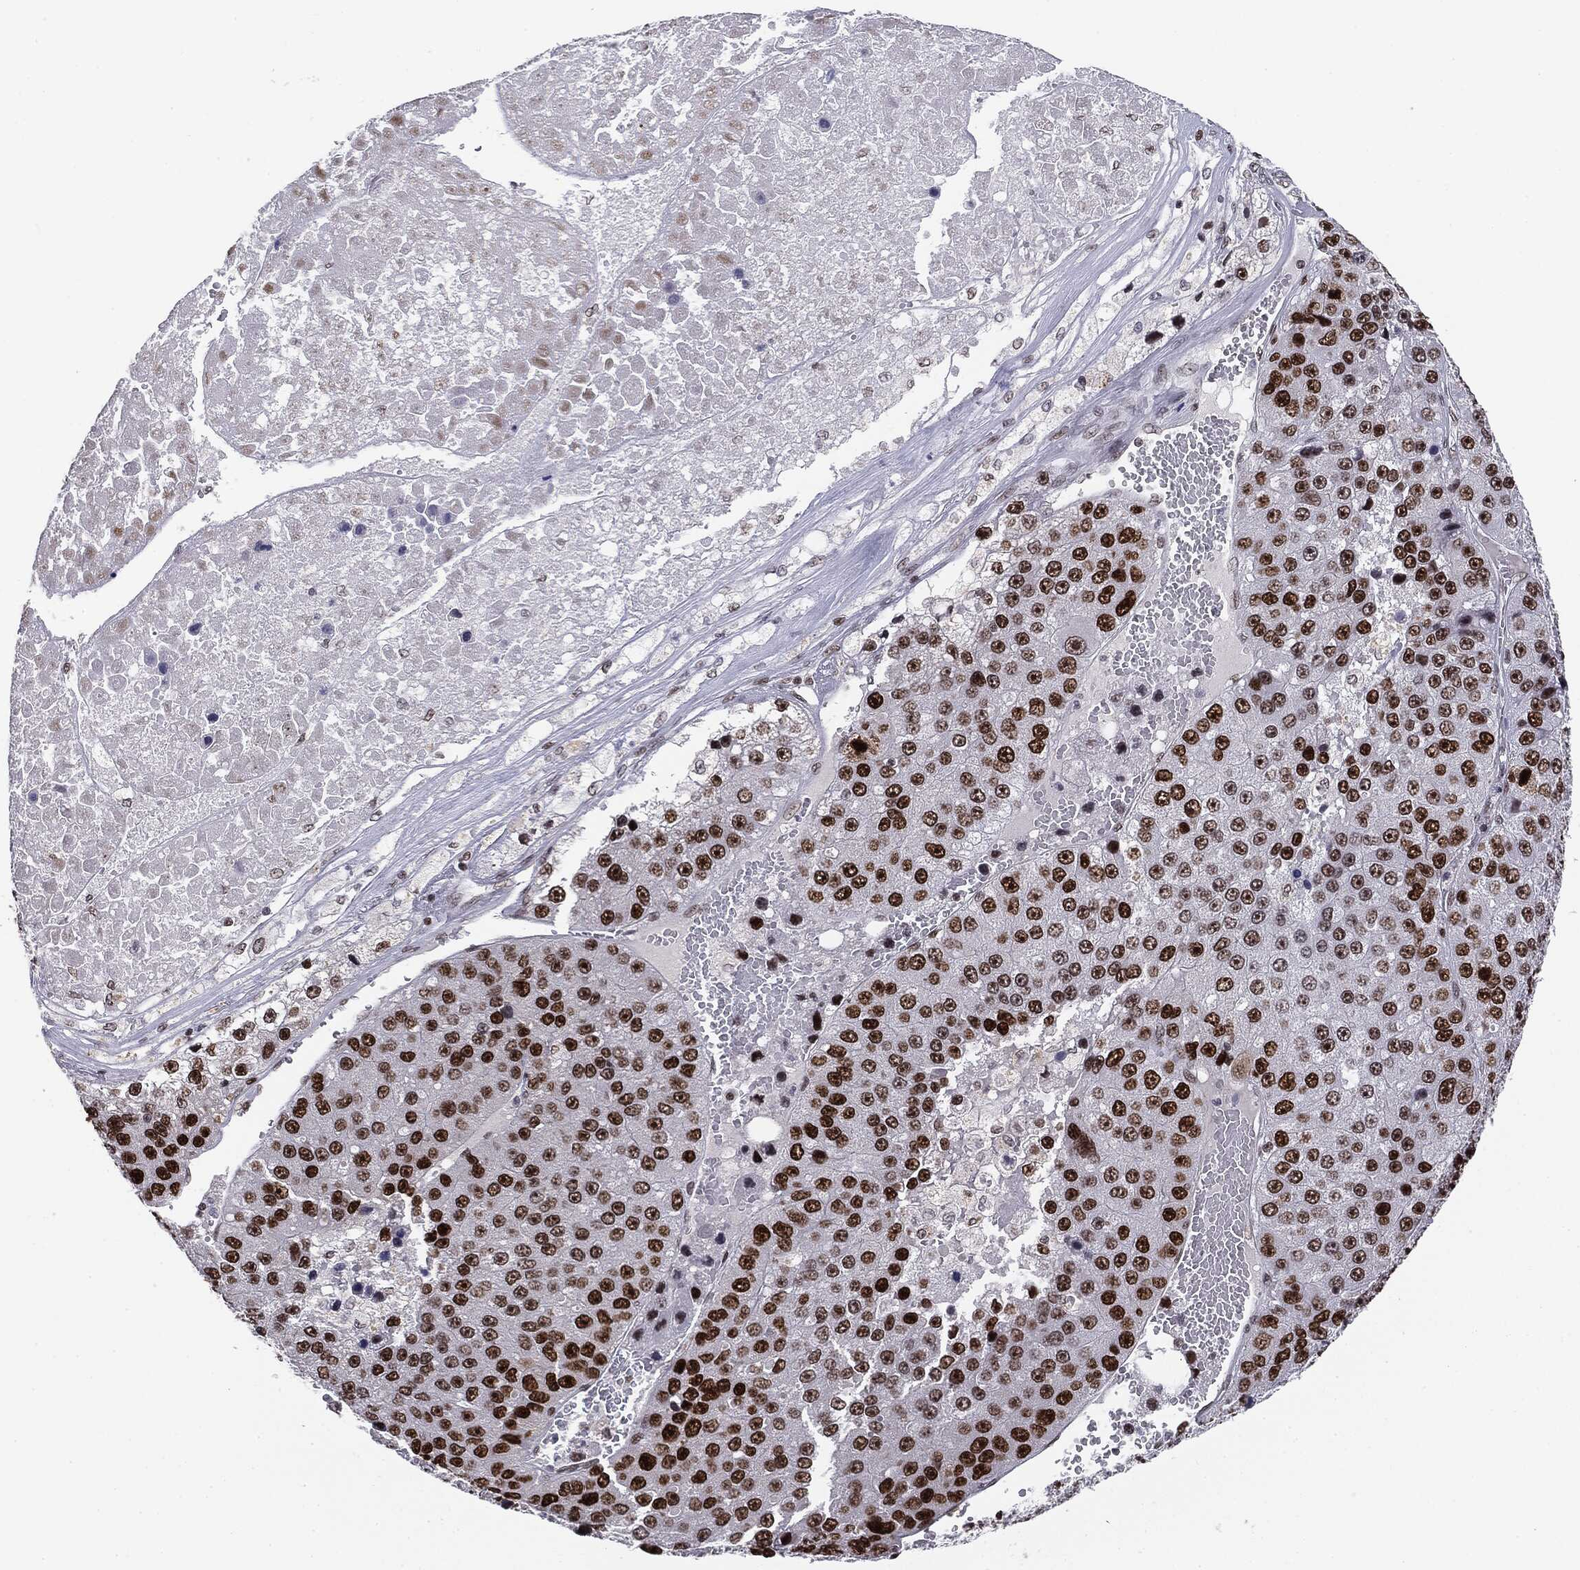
{"staining": {"intensity": "strong", "quantity": ">75%", "location": "nuclear"}, "tissue": "liver cancer", "cell_type": "Tumor cells", "image_type": "cancer", "snomed": [{"axis": "morphology", "description": "Carcinoma, Hepatocellular, NOS"}, {"axis": "topography", "description": "Liver"}], "caption": "High-magnification brightfield microscopy of liver cancer stained with DAB (brown) and counterstained with hematoxylin (blue). tumor cells exhibit strong nuclear positivity is present in approximately>75% of cells.", "gene": "MDC1", "patient": {"sex": "female", "age": 73}}